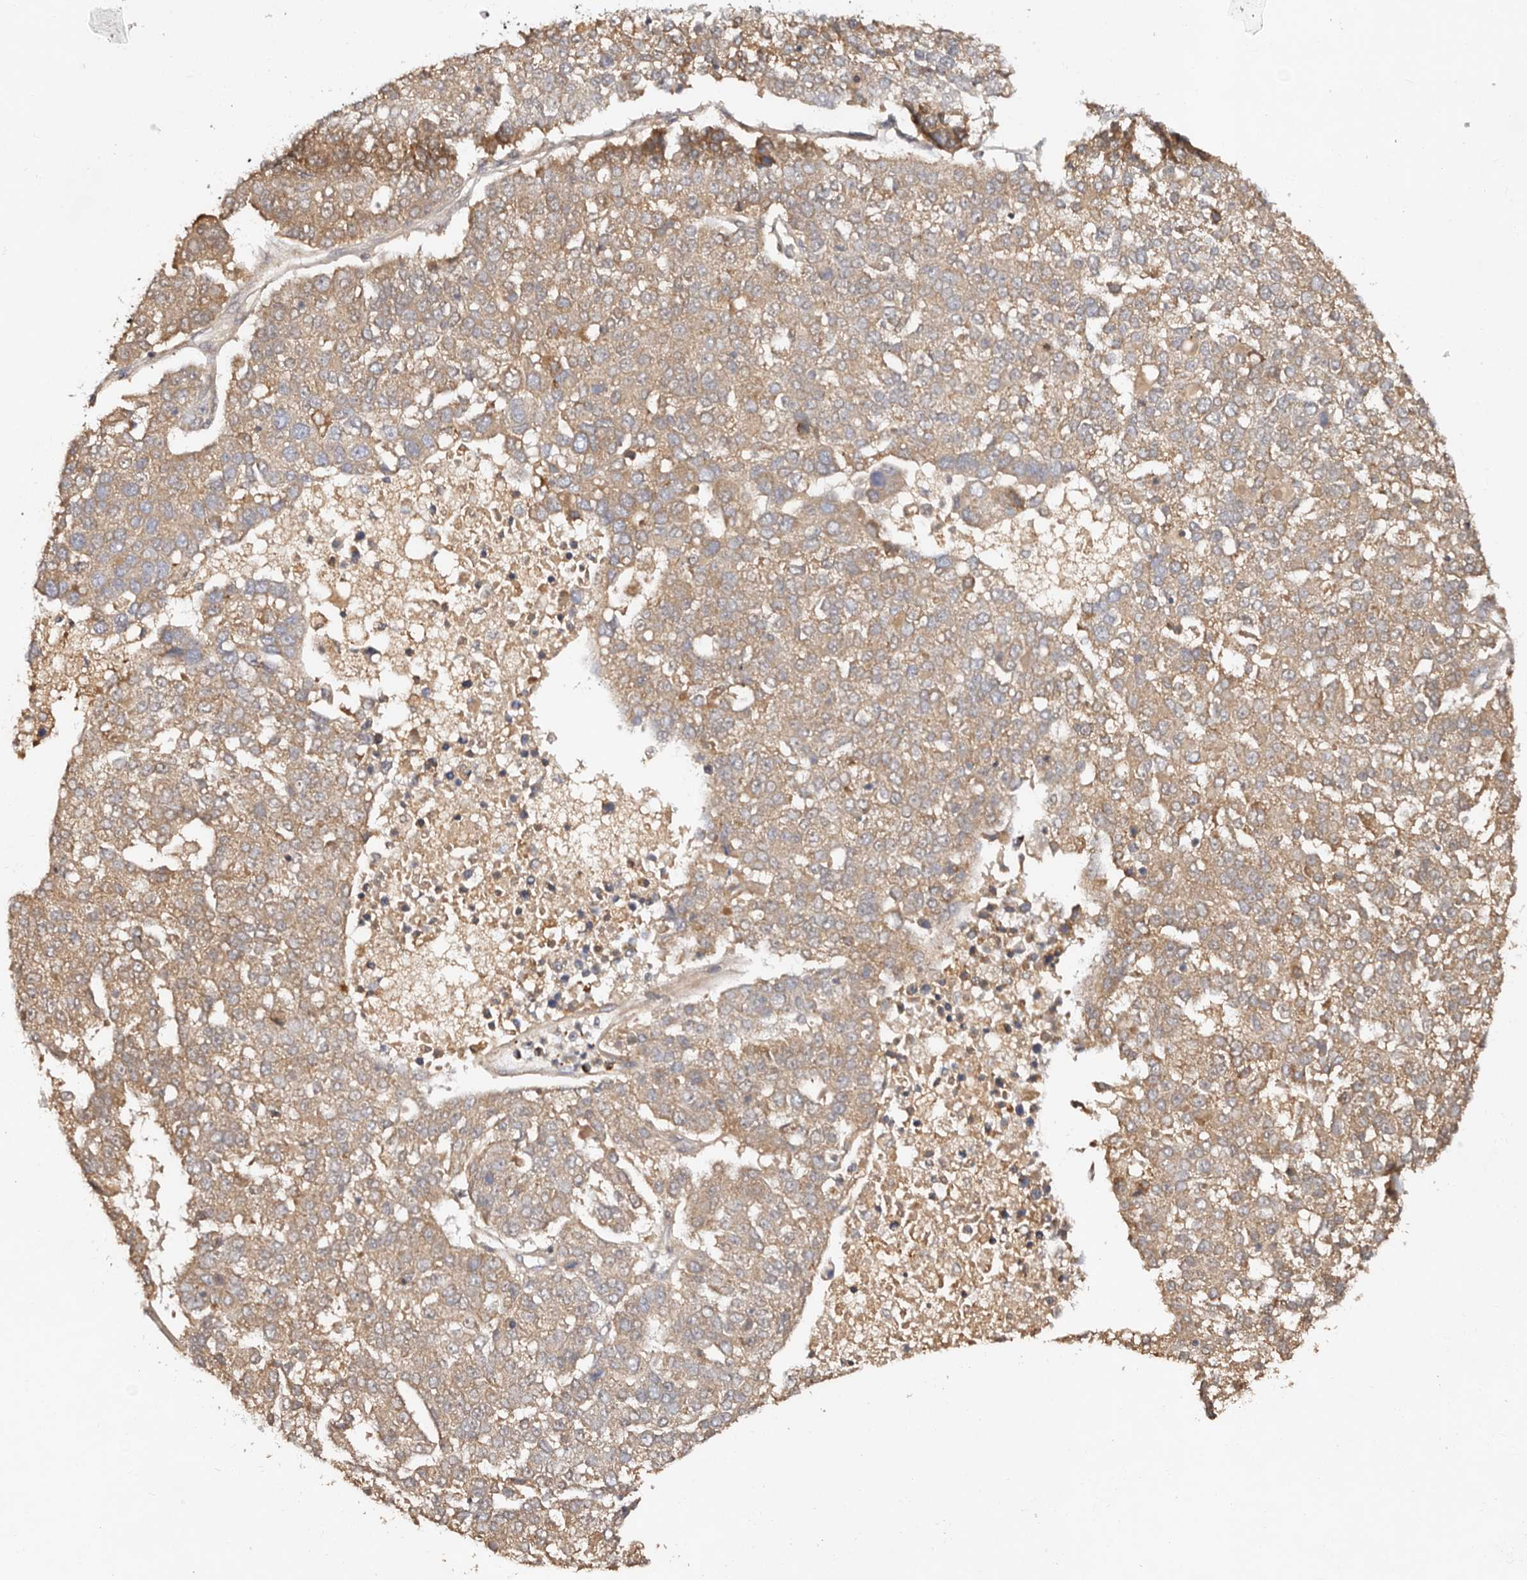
{"staining": {"intensity": "moderate", "quantity": ">75%", "location": "cytoplasmic/membranous"}, "tissue": "pancreatic cancer", "cell_type": "Tumor cells", "image_type": "cancer", "snomed": [{"axis": "morphology", "description": "Adenocarcinoma, NOS"}, {"axis": "topography", "description": "Pancreas"}], "caption": "IHC (DAB (3,3'-diaminobenzidine)) staining of human pancreatic adenocarcinoma exhibits moderate cytoplasmic/membranous protein expression in approximately >75% of tumor cells.", "gene": "DENND11", "patient": {"sex": "female", "age": 61}}